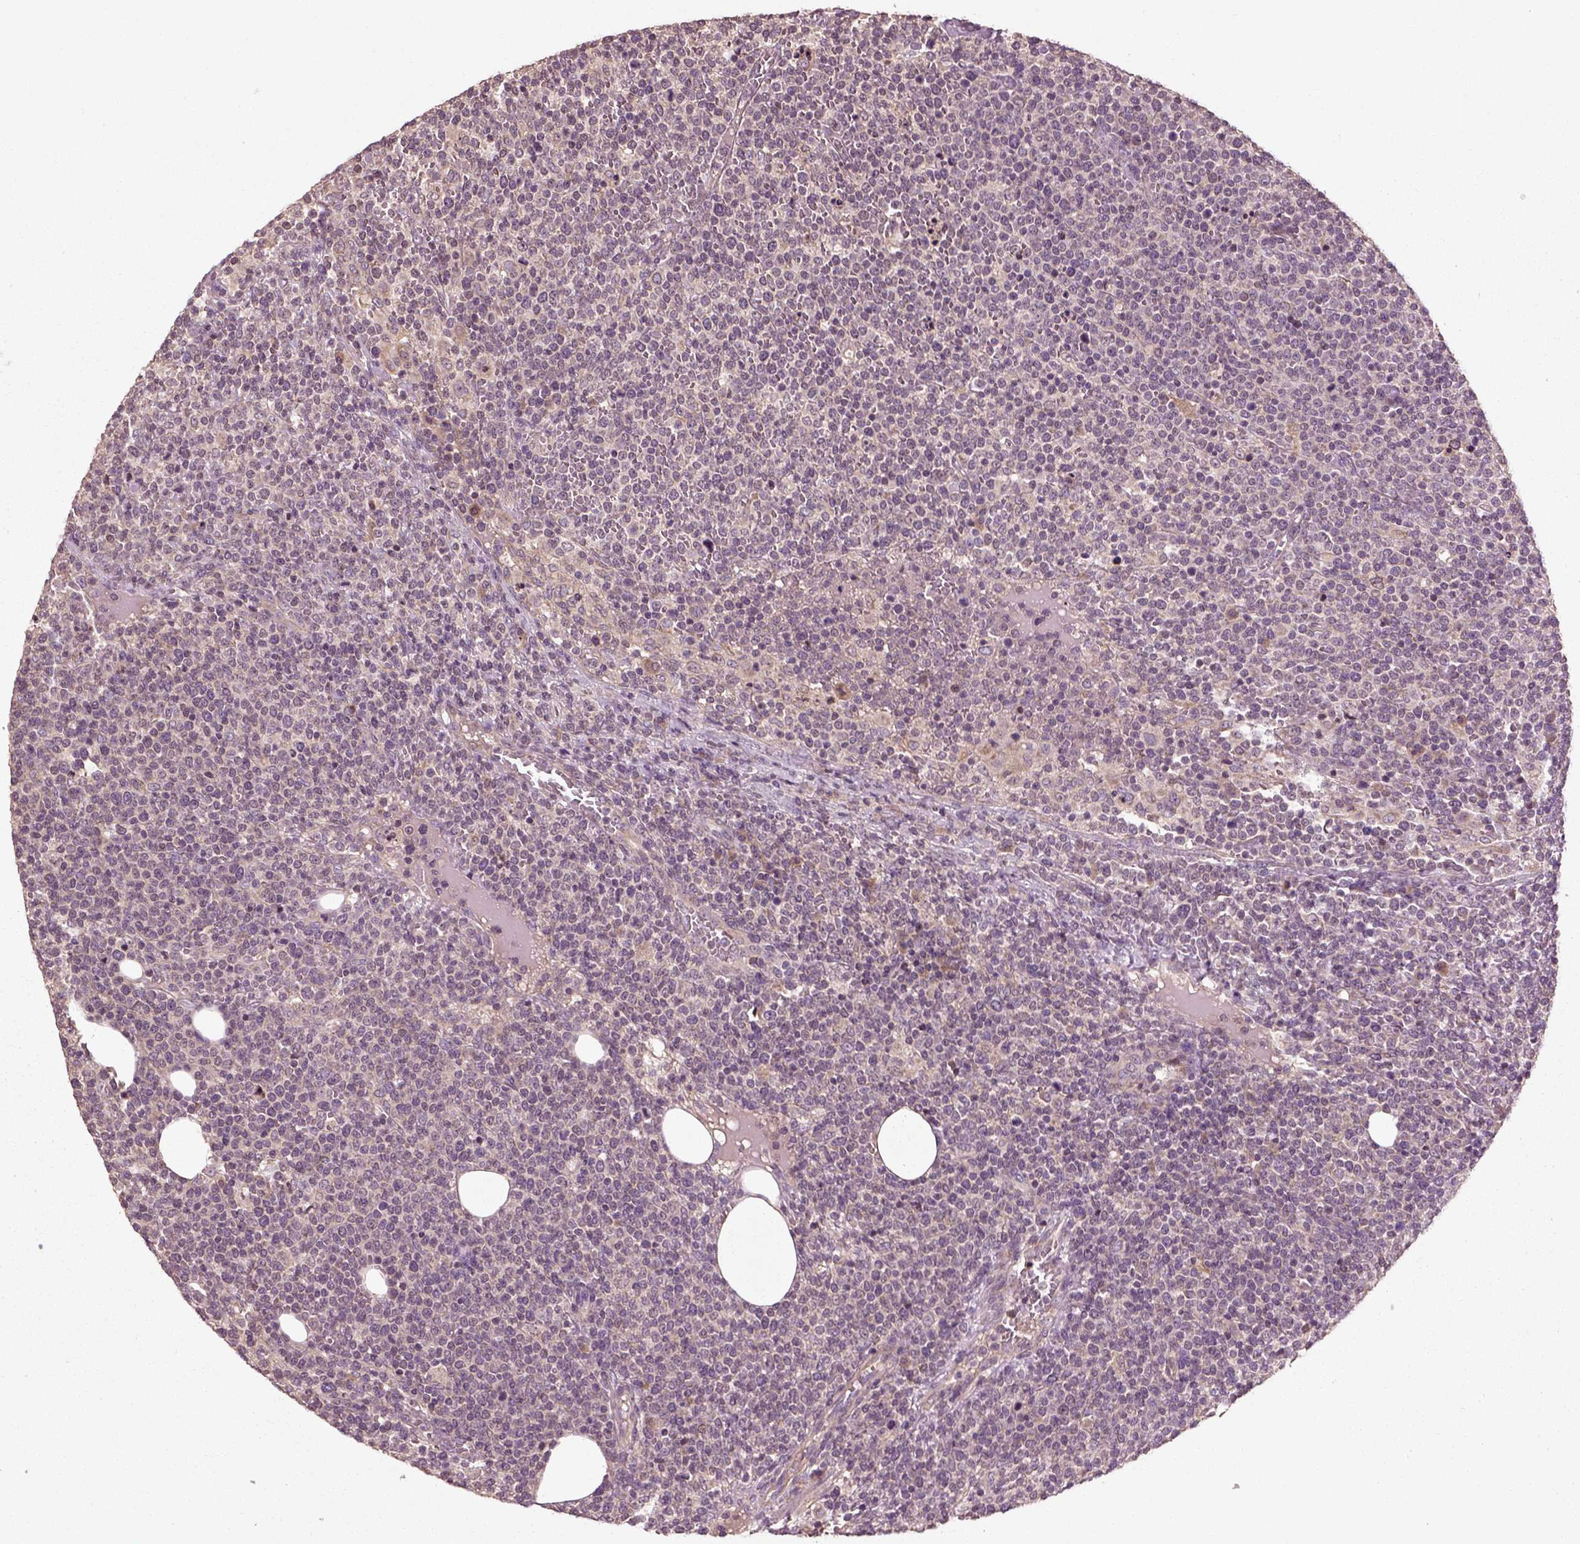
{"staining": {"intensity": "negative", "quantity": "none", "location": "none"}, "tissue": "lymphoma", "cell_type": "Tumor cells", "image_type": "cancer", "snomed": [{"axis": "morphology", "description": "Malignant lymphoma, non-Hodgkin's type, High grade"}, {"axis": "topography", "description": "Lymph node"}], "caption": "Immunohistochemistry (IHC) photomicrograph of human lymphoma stained for a protein (brown), which shows no positivity in tumor cells. Brightfield microscopy of immunohistochemistry stained with DAB (3,3'-diaminobenzidine) (brown) and hematoxylin (blue), captured at high magnification.", "gene": "ERV3-1", "patient": {"sex": "male", "age": 61}}